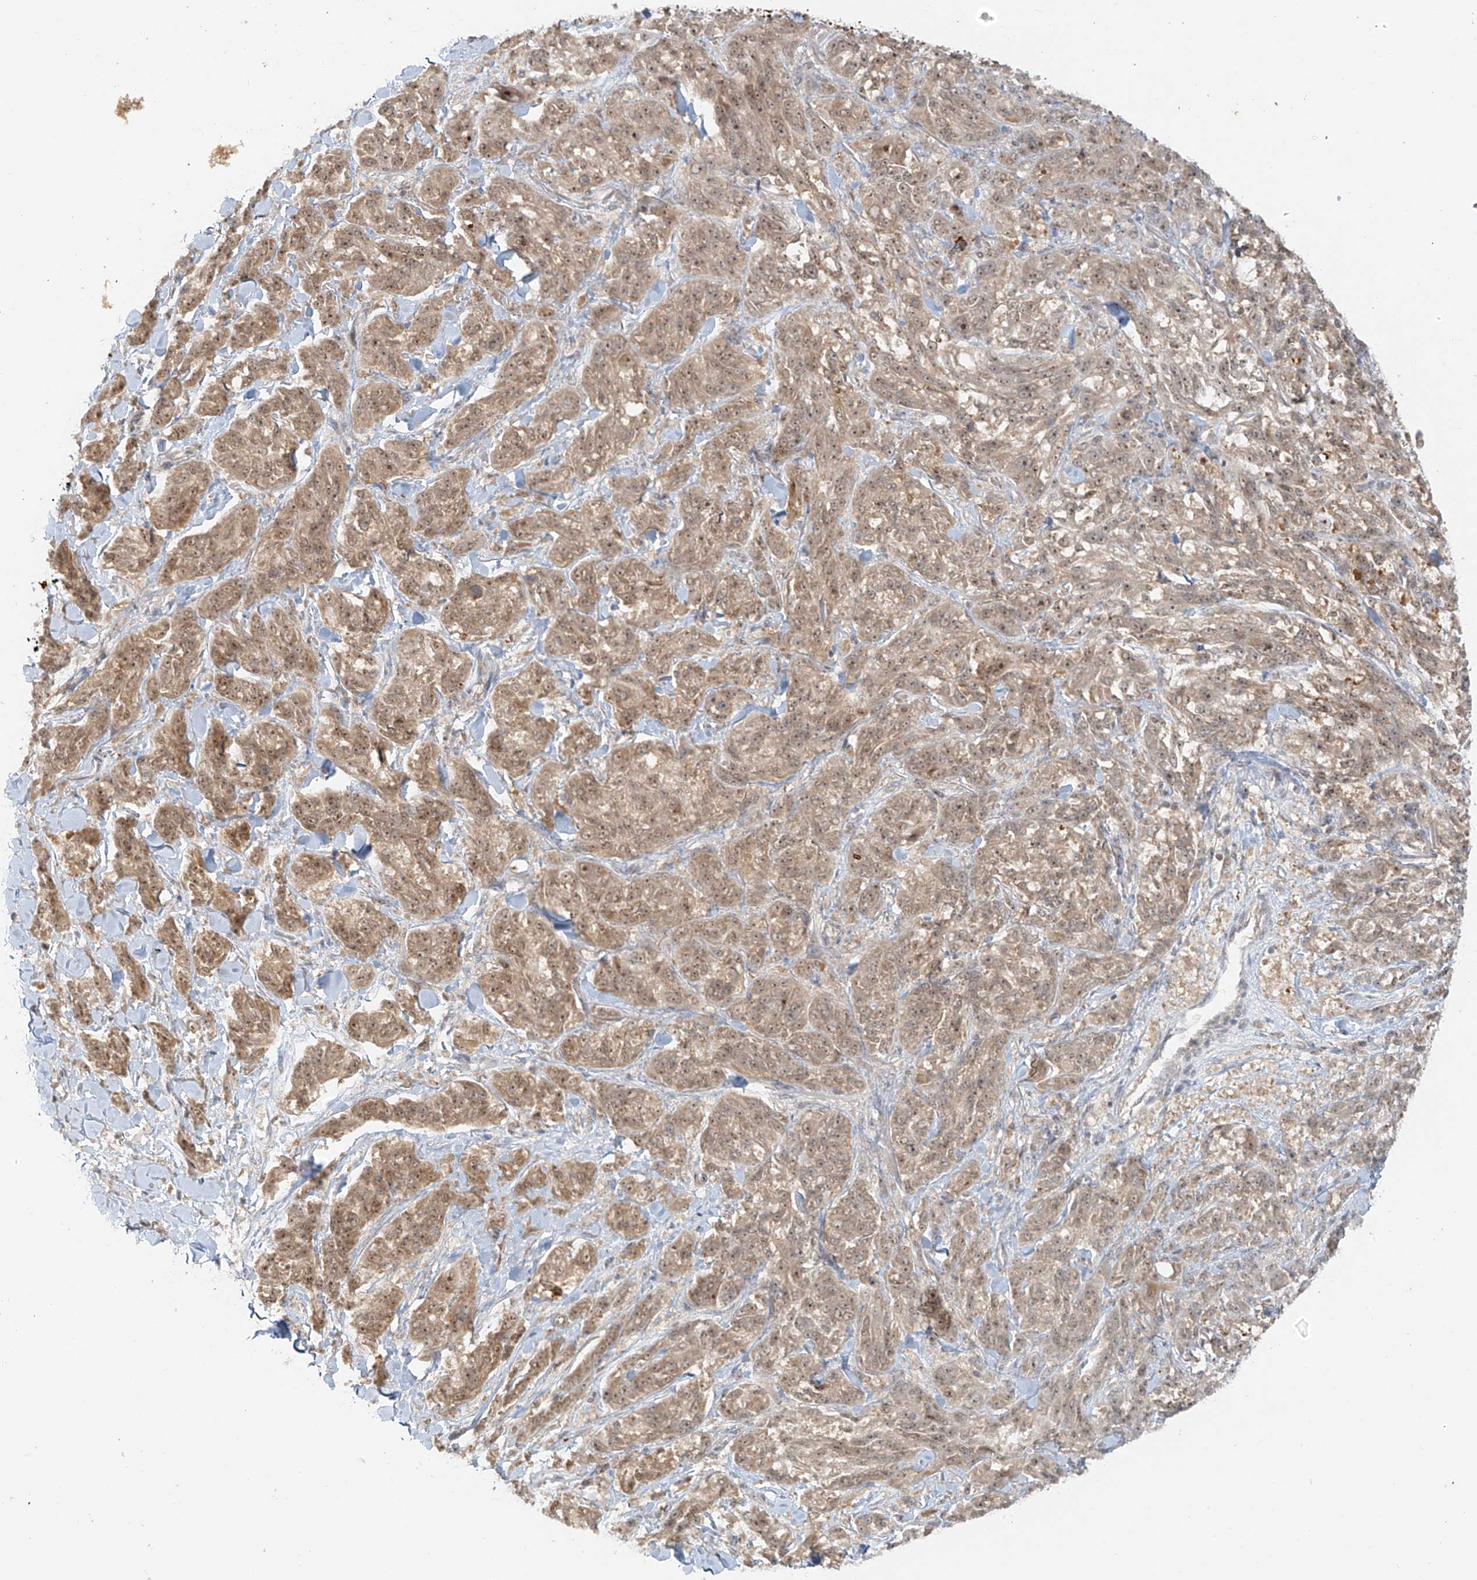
{"staining": {"intensity": "weak", "quantity": ">75%", "location": "cytoplasmic/membranous,nuclear"}, "tissue": "melanoma", "cell_type": "Tumor cells", "image_type": "cancer", "snomed": [{"axis": "morphology", "description": "Malignant melanoma, NOS"}, {"axis": "topography", "description": "Skin"}], "caption": "Weak cytoplasmic/membranous and nuclear staining is appreciated in about >75% of tumor cells in malignant melanoma.", "gene": "MIPEP", "patient": {"sex": "male", "age": 53}}